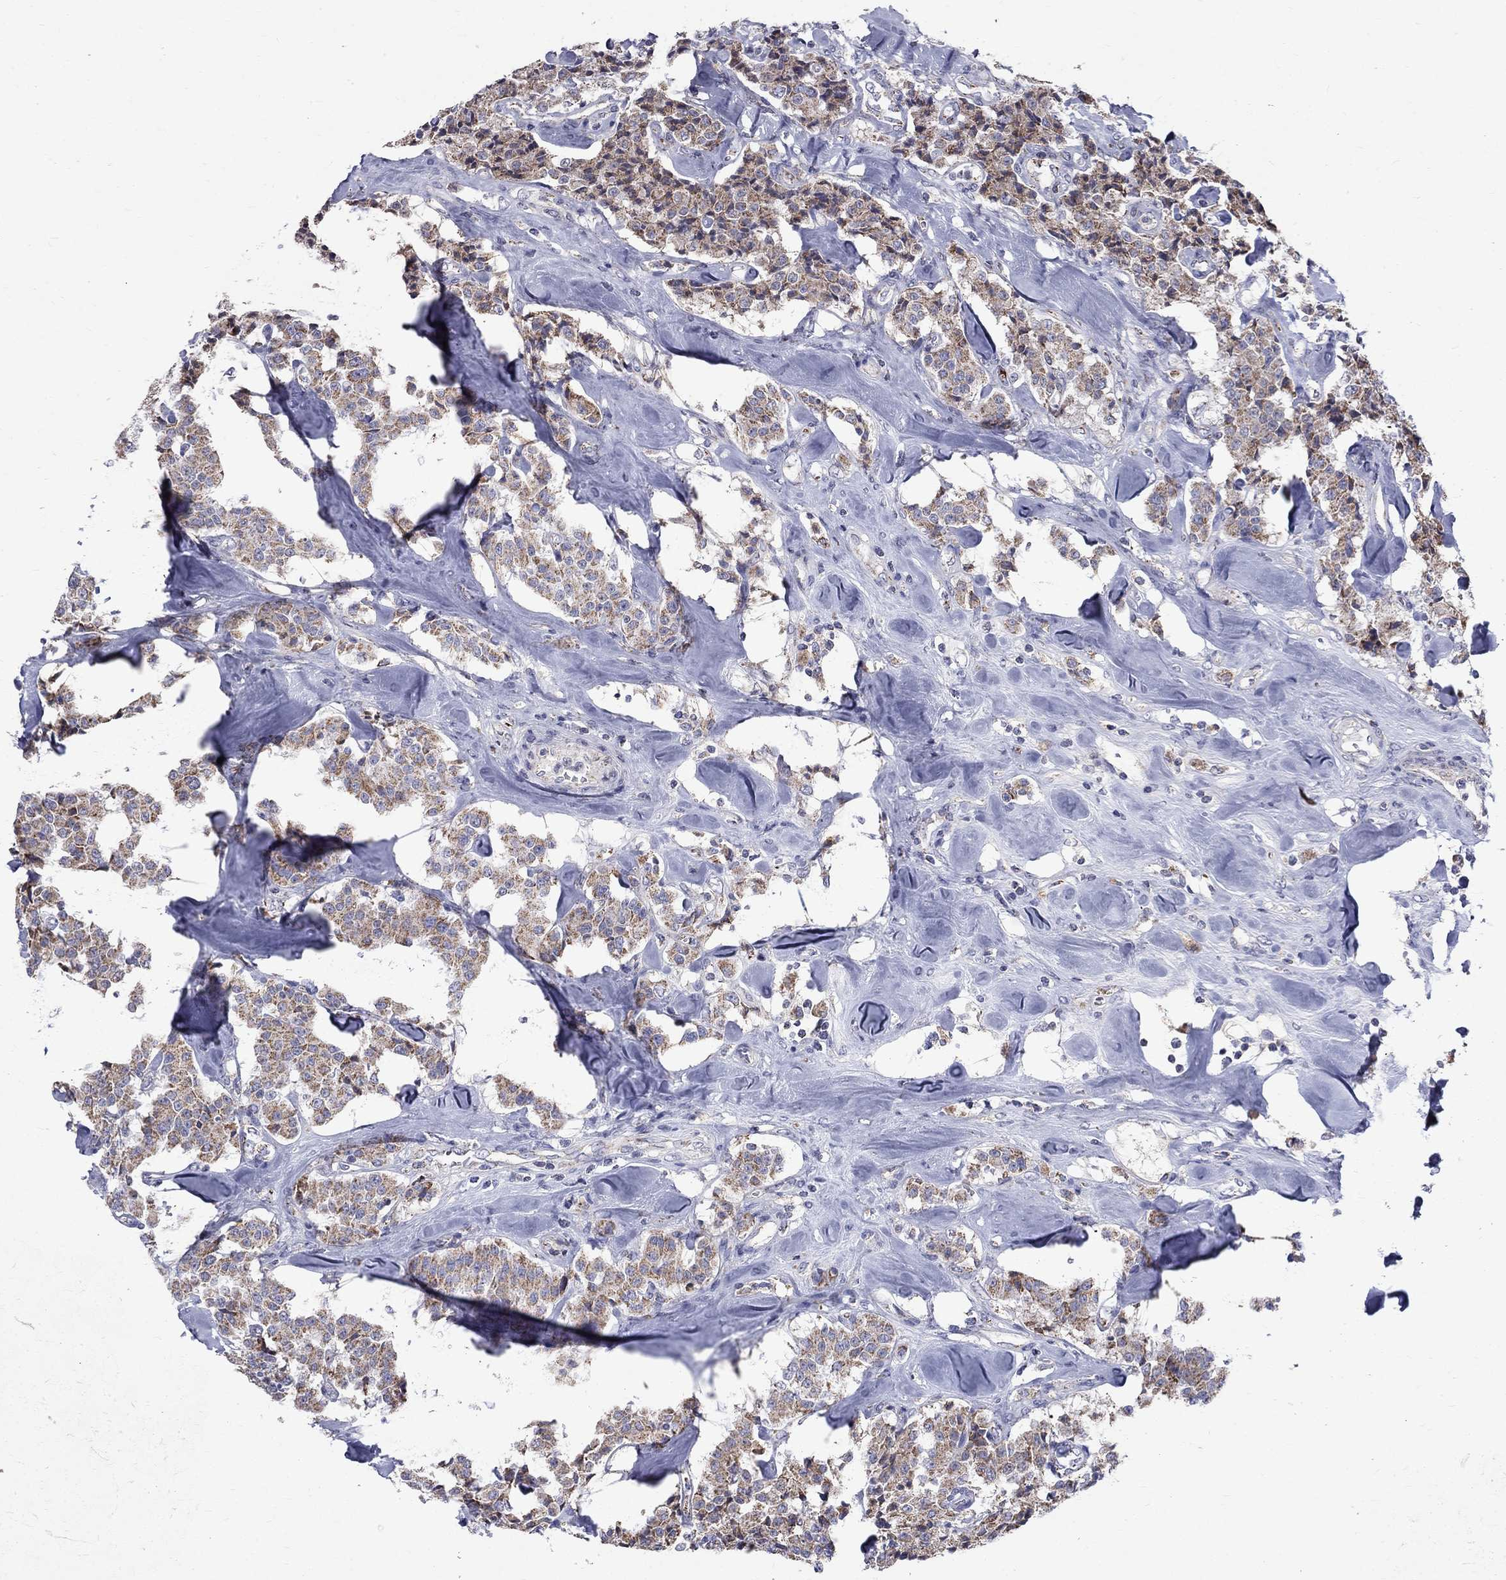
{"staining": {"intensity": "moderate", "quantity": ">75%", "location": "cytoplasmic/membranous"}, "tissue": "carcinoid", "cell_type": "Tumor cells", "image_type": "cancer", "snomed": [{"axis": "morphology", "description": "Carcinoid, malignant, NOS"}, {"axis": "topography", "description": "Pancreas"}], "caption": "DAB (3,3'-diaminobenzidine) immunohistochemical staining of carcinoid (malignant) shows moderate cytoplasmic/membranous protein expression in approximately >75% of tumor cells.", "gene": "SLC4A10", "patient": {"sex": "male", "age": 41}}